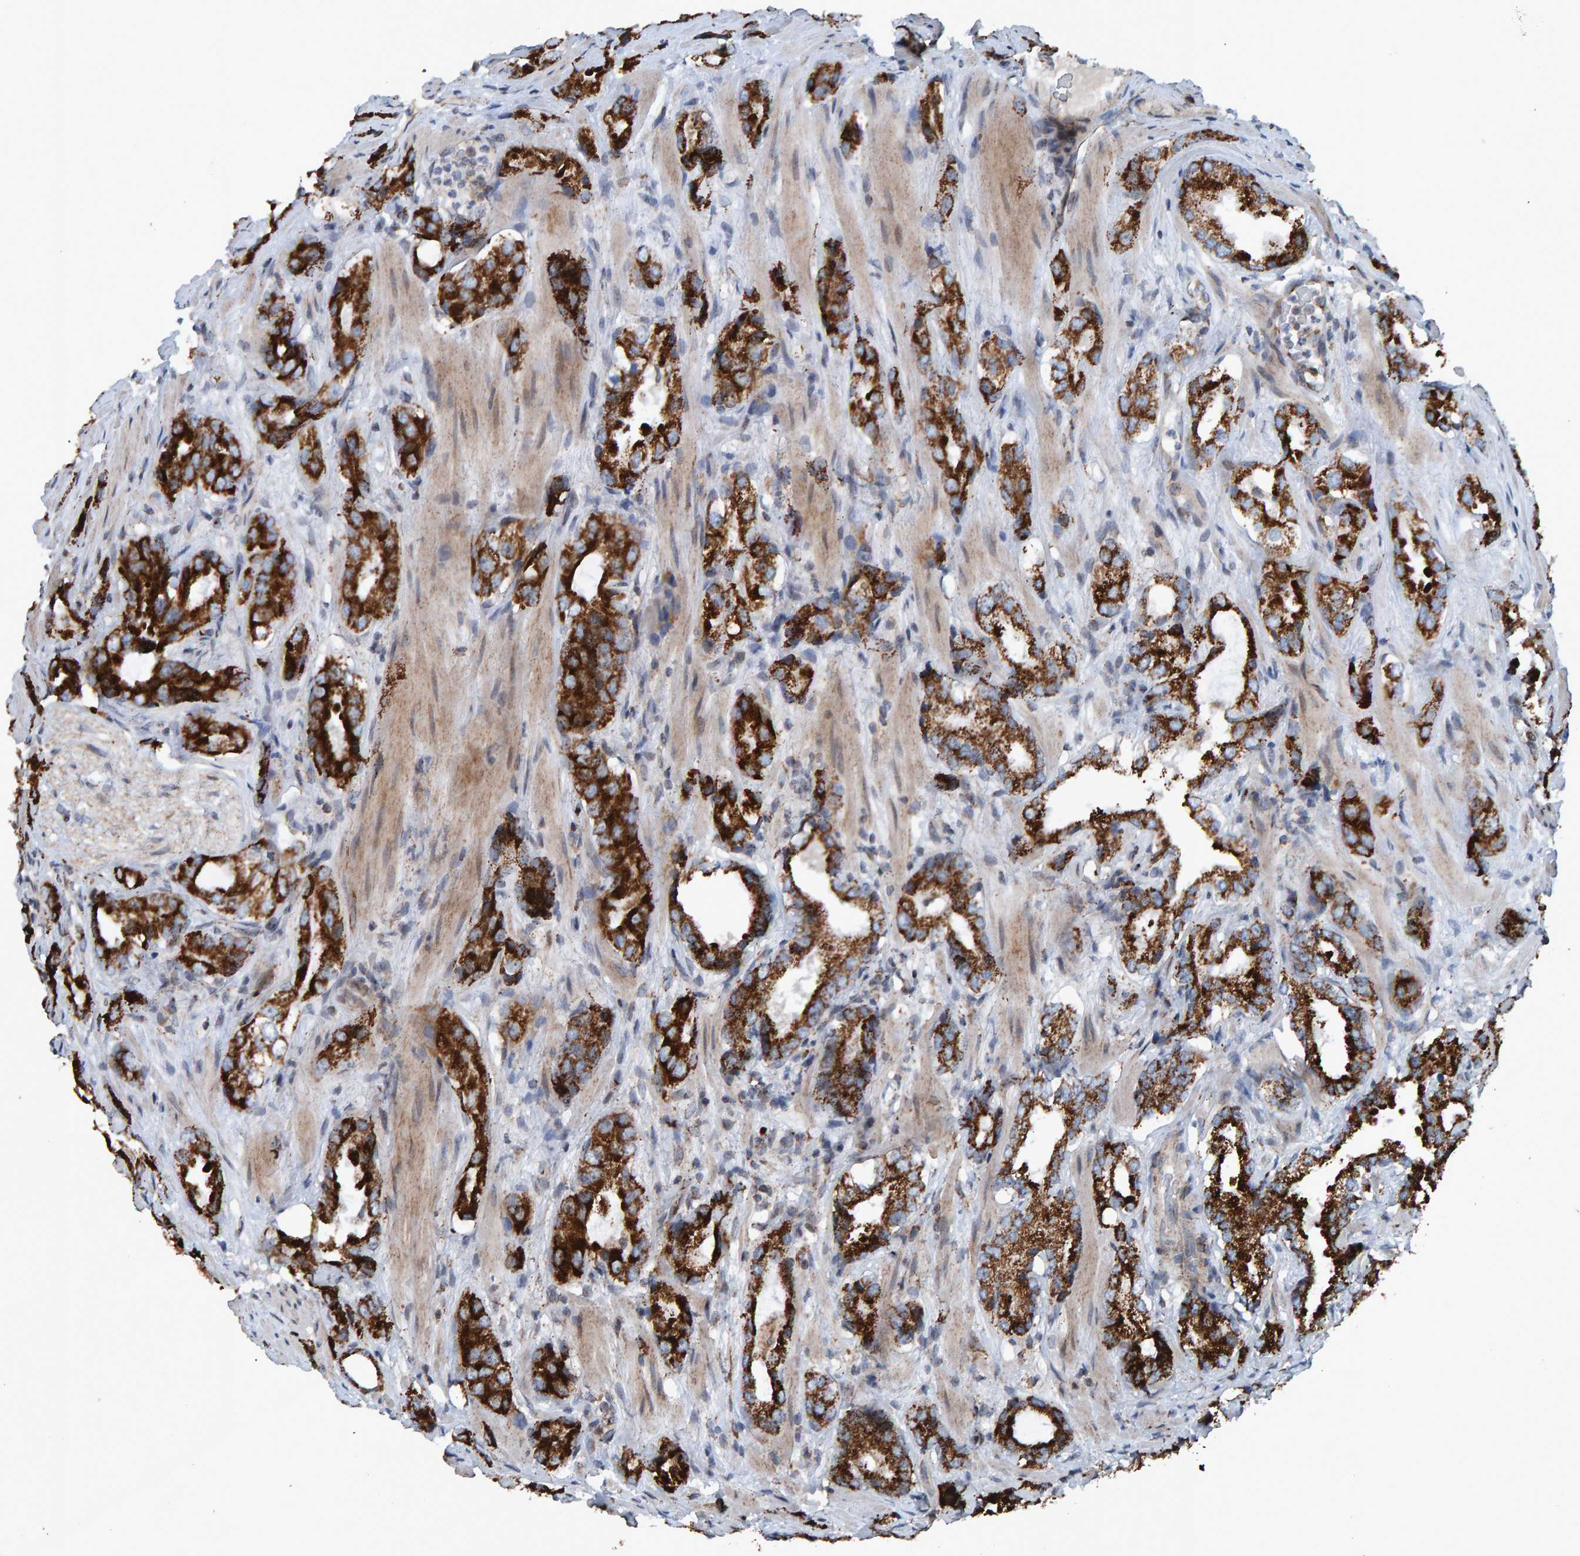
{"staining": {"intensity": "strong", "quantity": ">75%", "location": "cytoplasmic/membranous"}, "tissue": "prostate cancer", "cell_type": "Tumor cells", "image_type": "cancer", "snomed": [{"axis": "morphology", "description": "Adenocarcinoma, High grade"}, {"axis": "topography", "description": "Prostate"}], "caption": "DAB (3,3'-diaminobenzidine) immunohistochemical staining of human prostate cancer demonstrates strong cytoplasmic/membranous protein positivity in approximately >75% of tumor cells.", "gene": "ZNF48", "patient": {"sex": "male", "age": 63}}